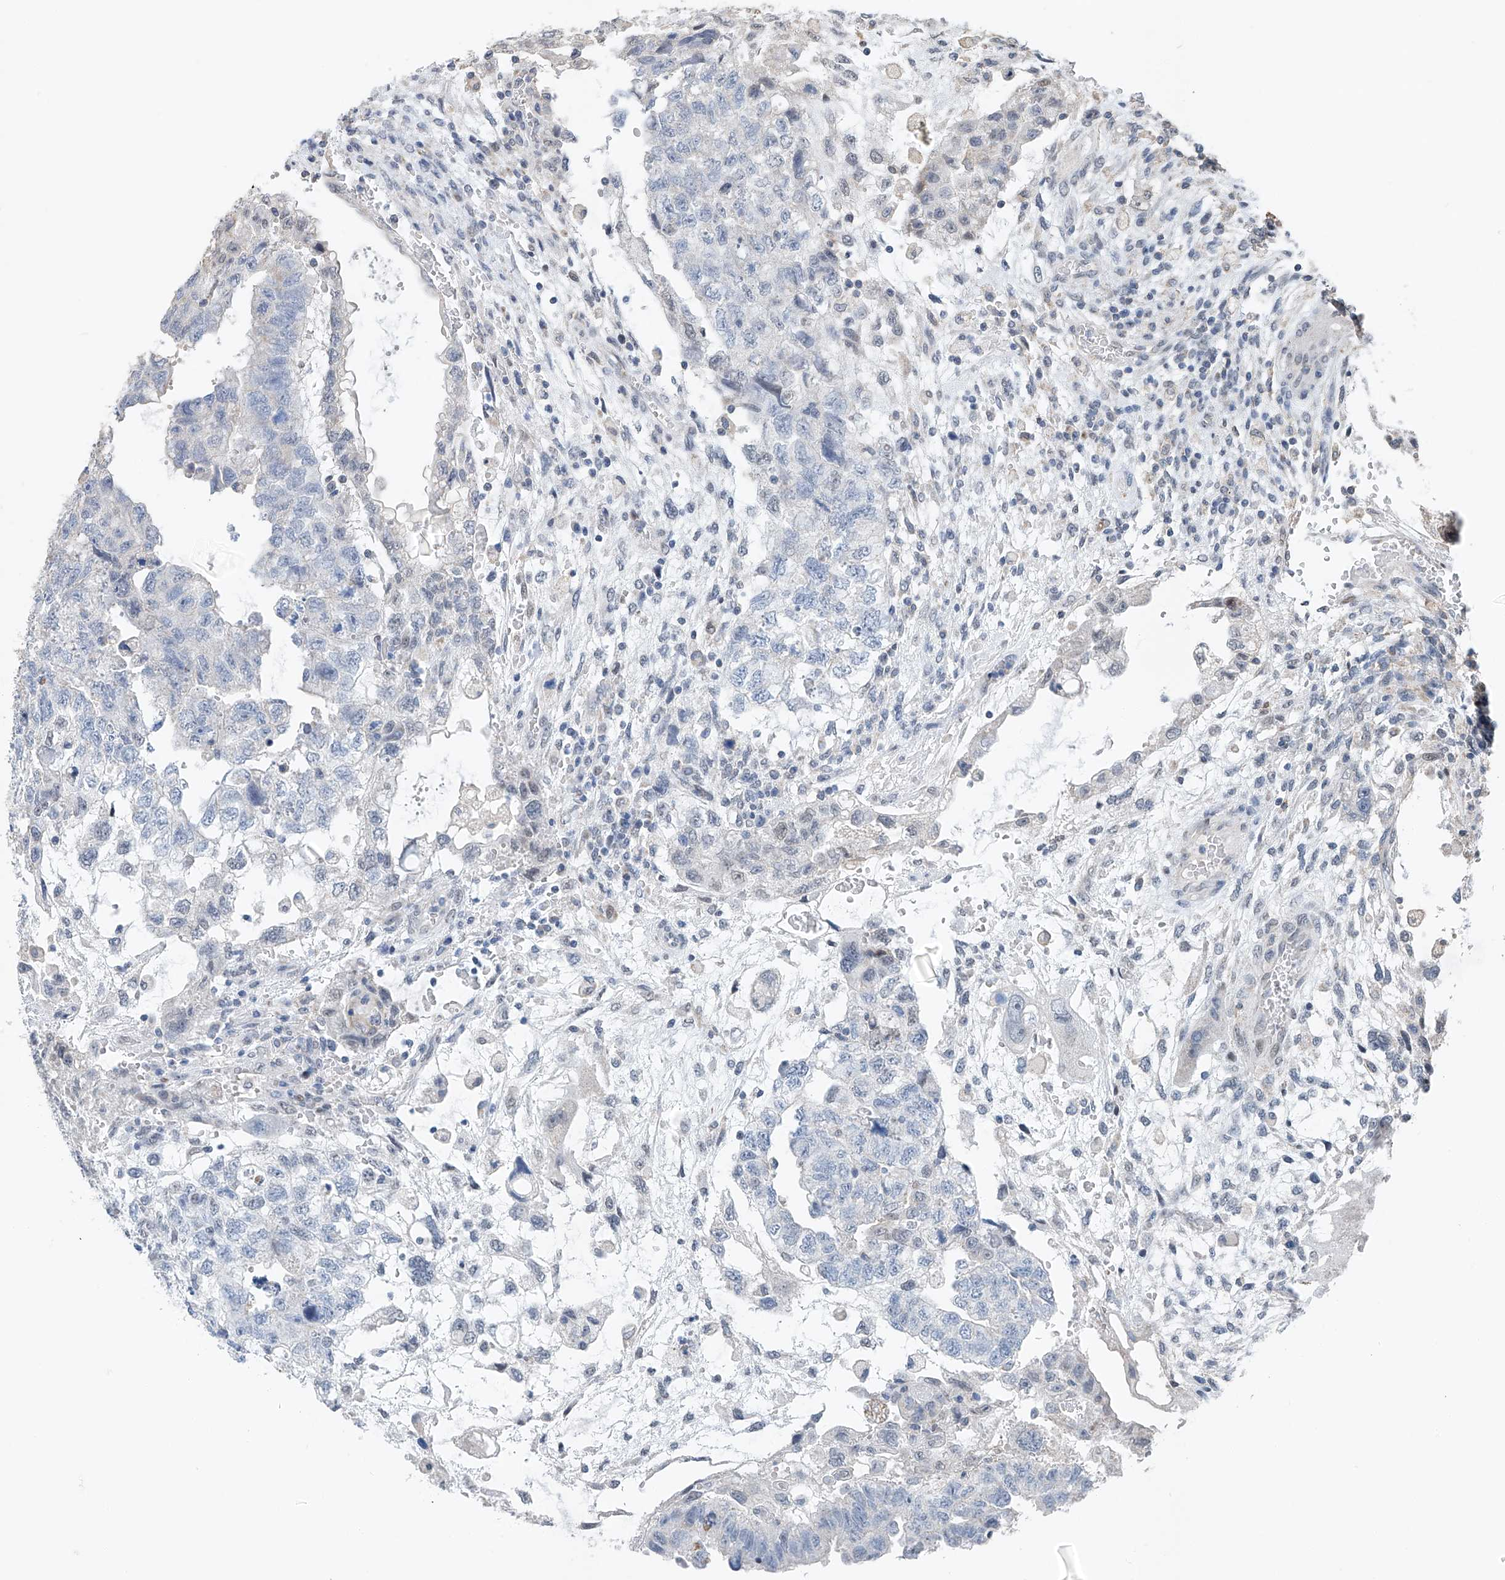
{"staining": {"intensity": "negative", "quantity": "none", "location": "none"}, "tissue": "testis cancer", "cell_type": "Tumor cells", "image_type": "cancer", "snomed": [{"axis": "morphology", "description": "Carcinoma, Embryonal, NOS"}, {"axis": "topography", "description": "Testis"}], "caption": "A photomicrograph of human testis cancer is negative for staining in tumor cells. The staining is performed using DAB (3,3'-diaminobenzidine) brown chromogen with nuclei counter-stained in using hematoxylin.", "gene": "KLF15", "patient": {"sex": "male", "age": 36}}